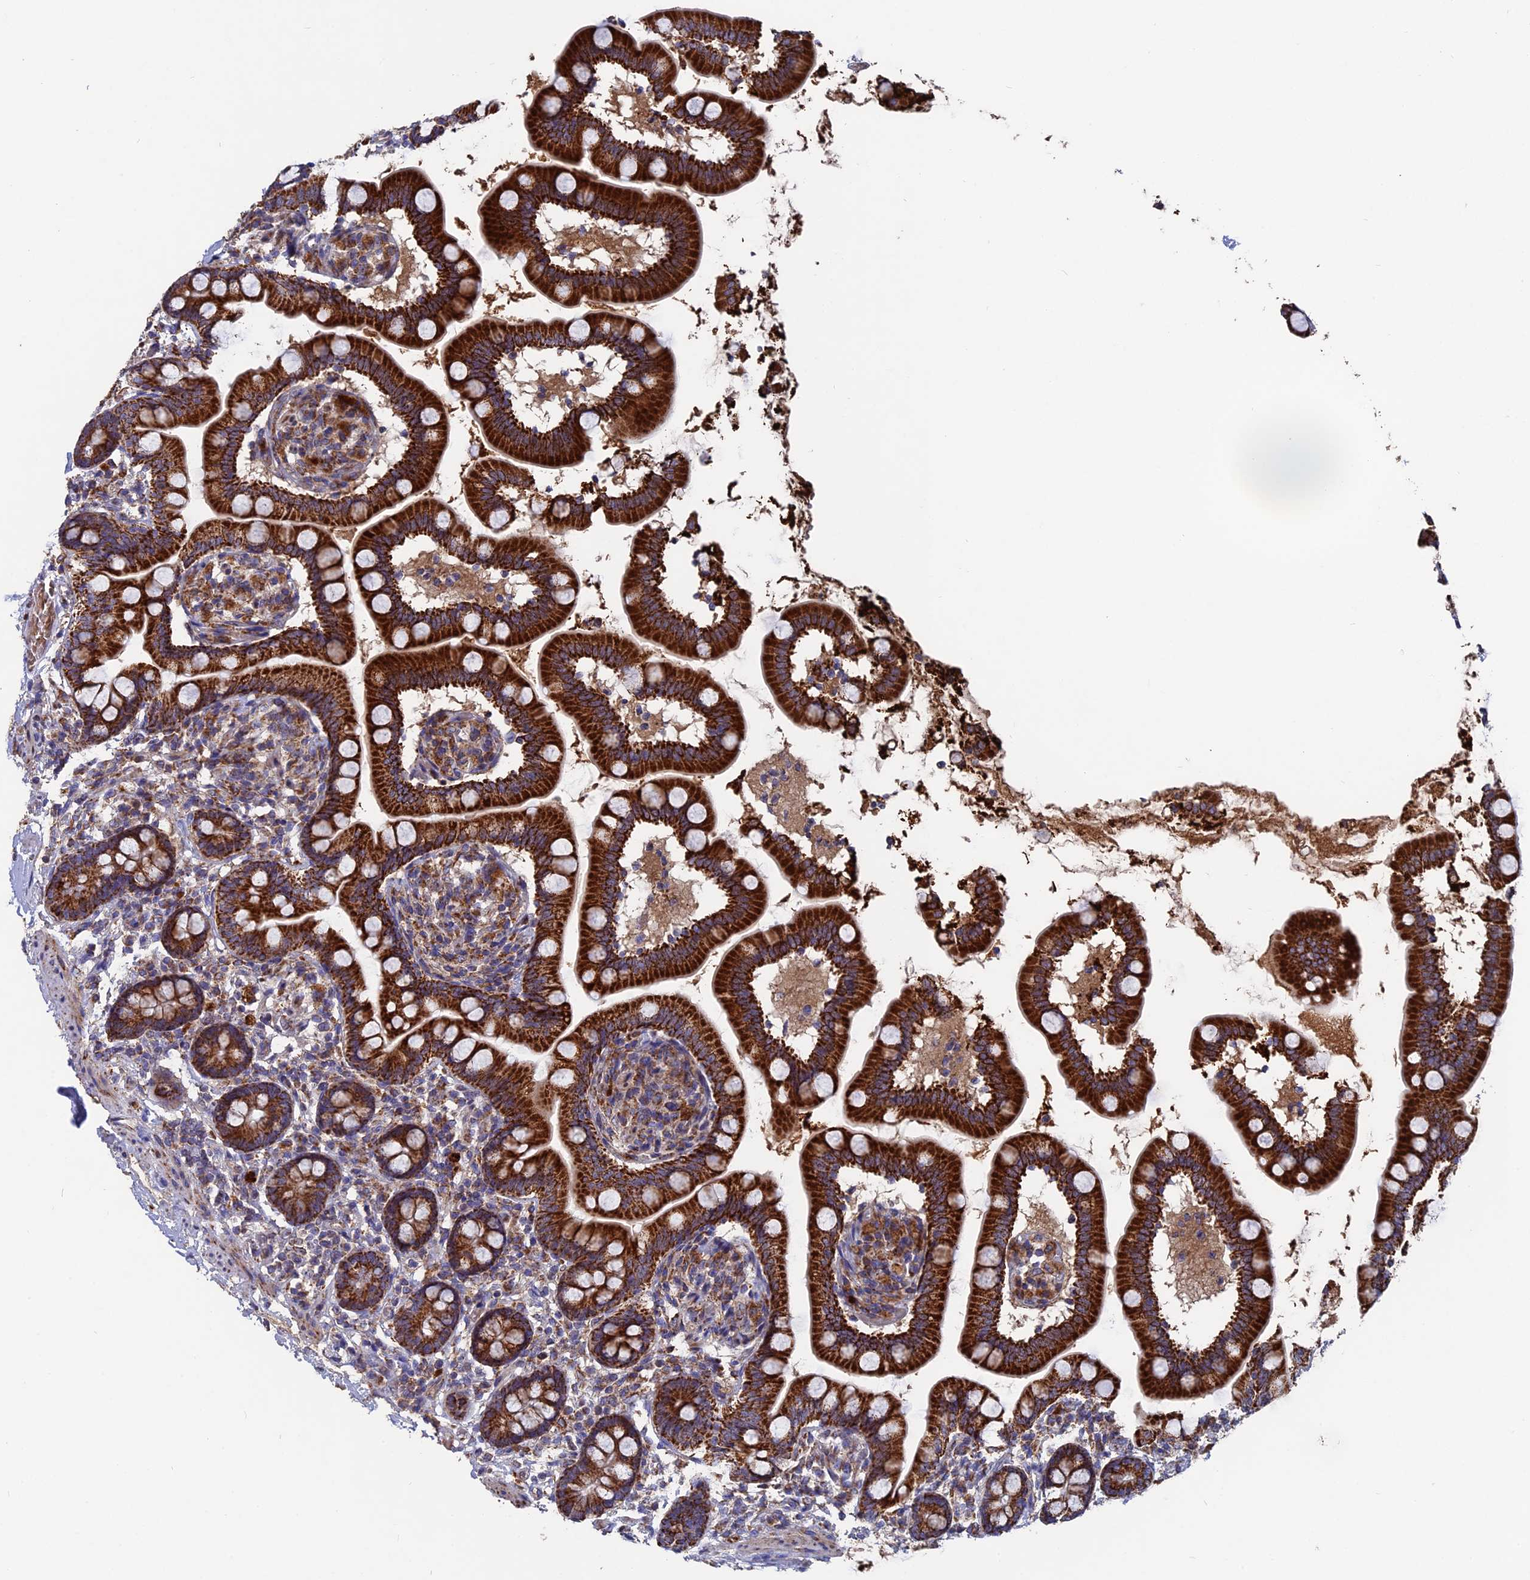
{"staining": {"intensity": "strong", "quantity": ">75%", "location": "cytoplasmic/membranous"}, "tissue": "small intestine", "cell_type": "Glandular cells", "image_type": "normal", "snomed": [{"axis": "morphology", "description": "Normal tissue, NOS"}, {"axis": "topography", "description": "Small intestine"}], "caption": "High-magnification brightfield microscopy of benign small intestine stained with DAB (brown) and counterstained with hematoxylin (blue). glandular cells exhibit strong cytoplasmic/membranous positivity is present in about>75% of cells.", "gene": "TGFA", "patient": {"sex": "female", "age": 64}}